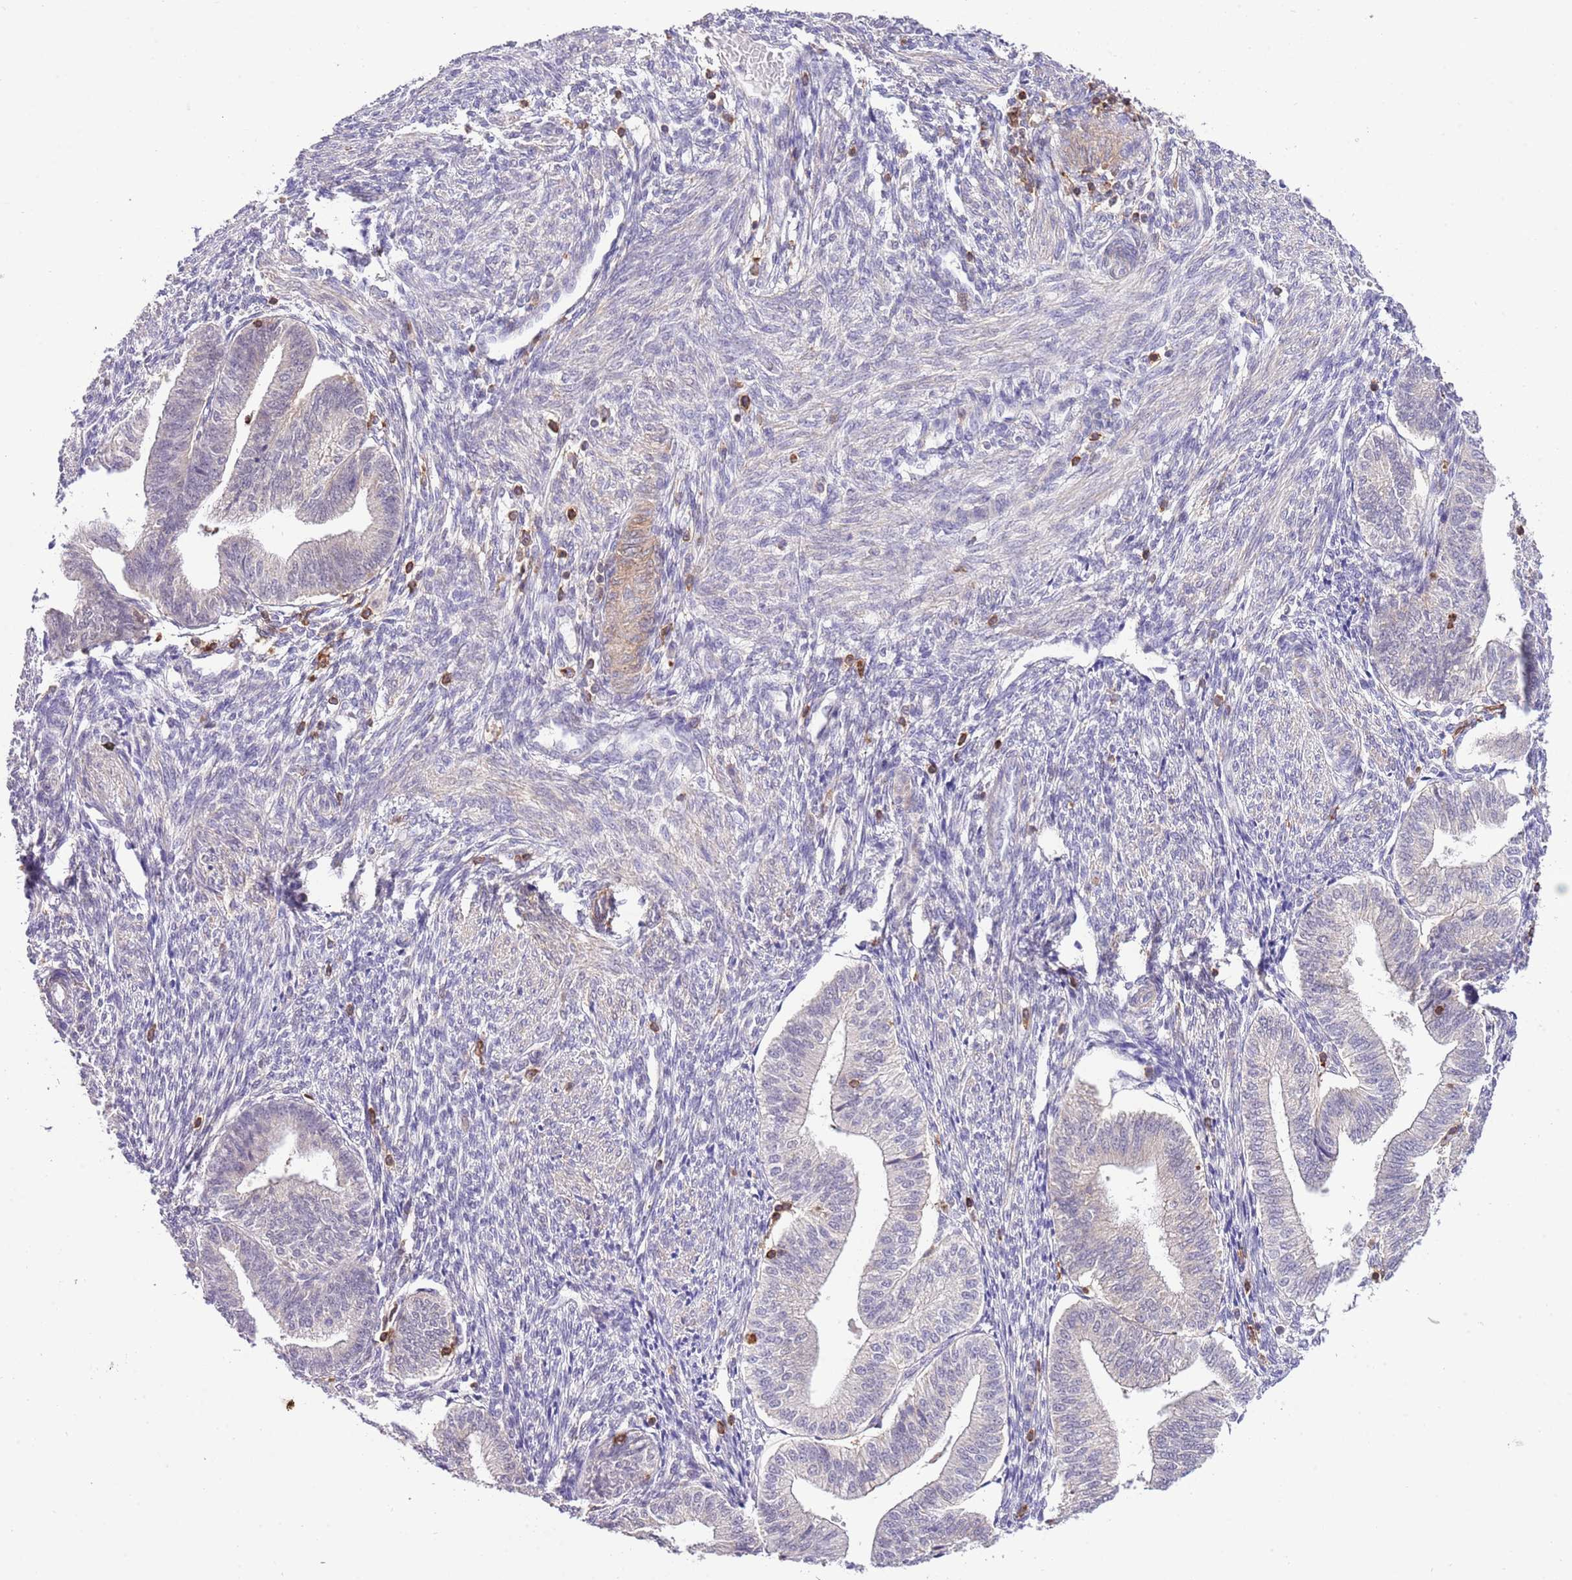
{"staining": {"intensity": "negative", "quantity": "none", "location": "none"}, "tissue": "endometrium", "cell_type": "Cells in endometrial stroma", "image_type": "normal", "snomed": [{"axis": "morphology", "description": "Normal tissue, NOS"}, {"axis": "topography", "description": "Endometrium"}], "caption": "The image shows no staining of cells in endometrial stroma in benign endometrium. (Immunohistochemistry, brightfield microscopy, high magnification).", "gene": "EFHD1", "patient": {"sex": "female", "age": 34}}